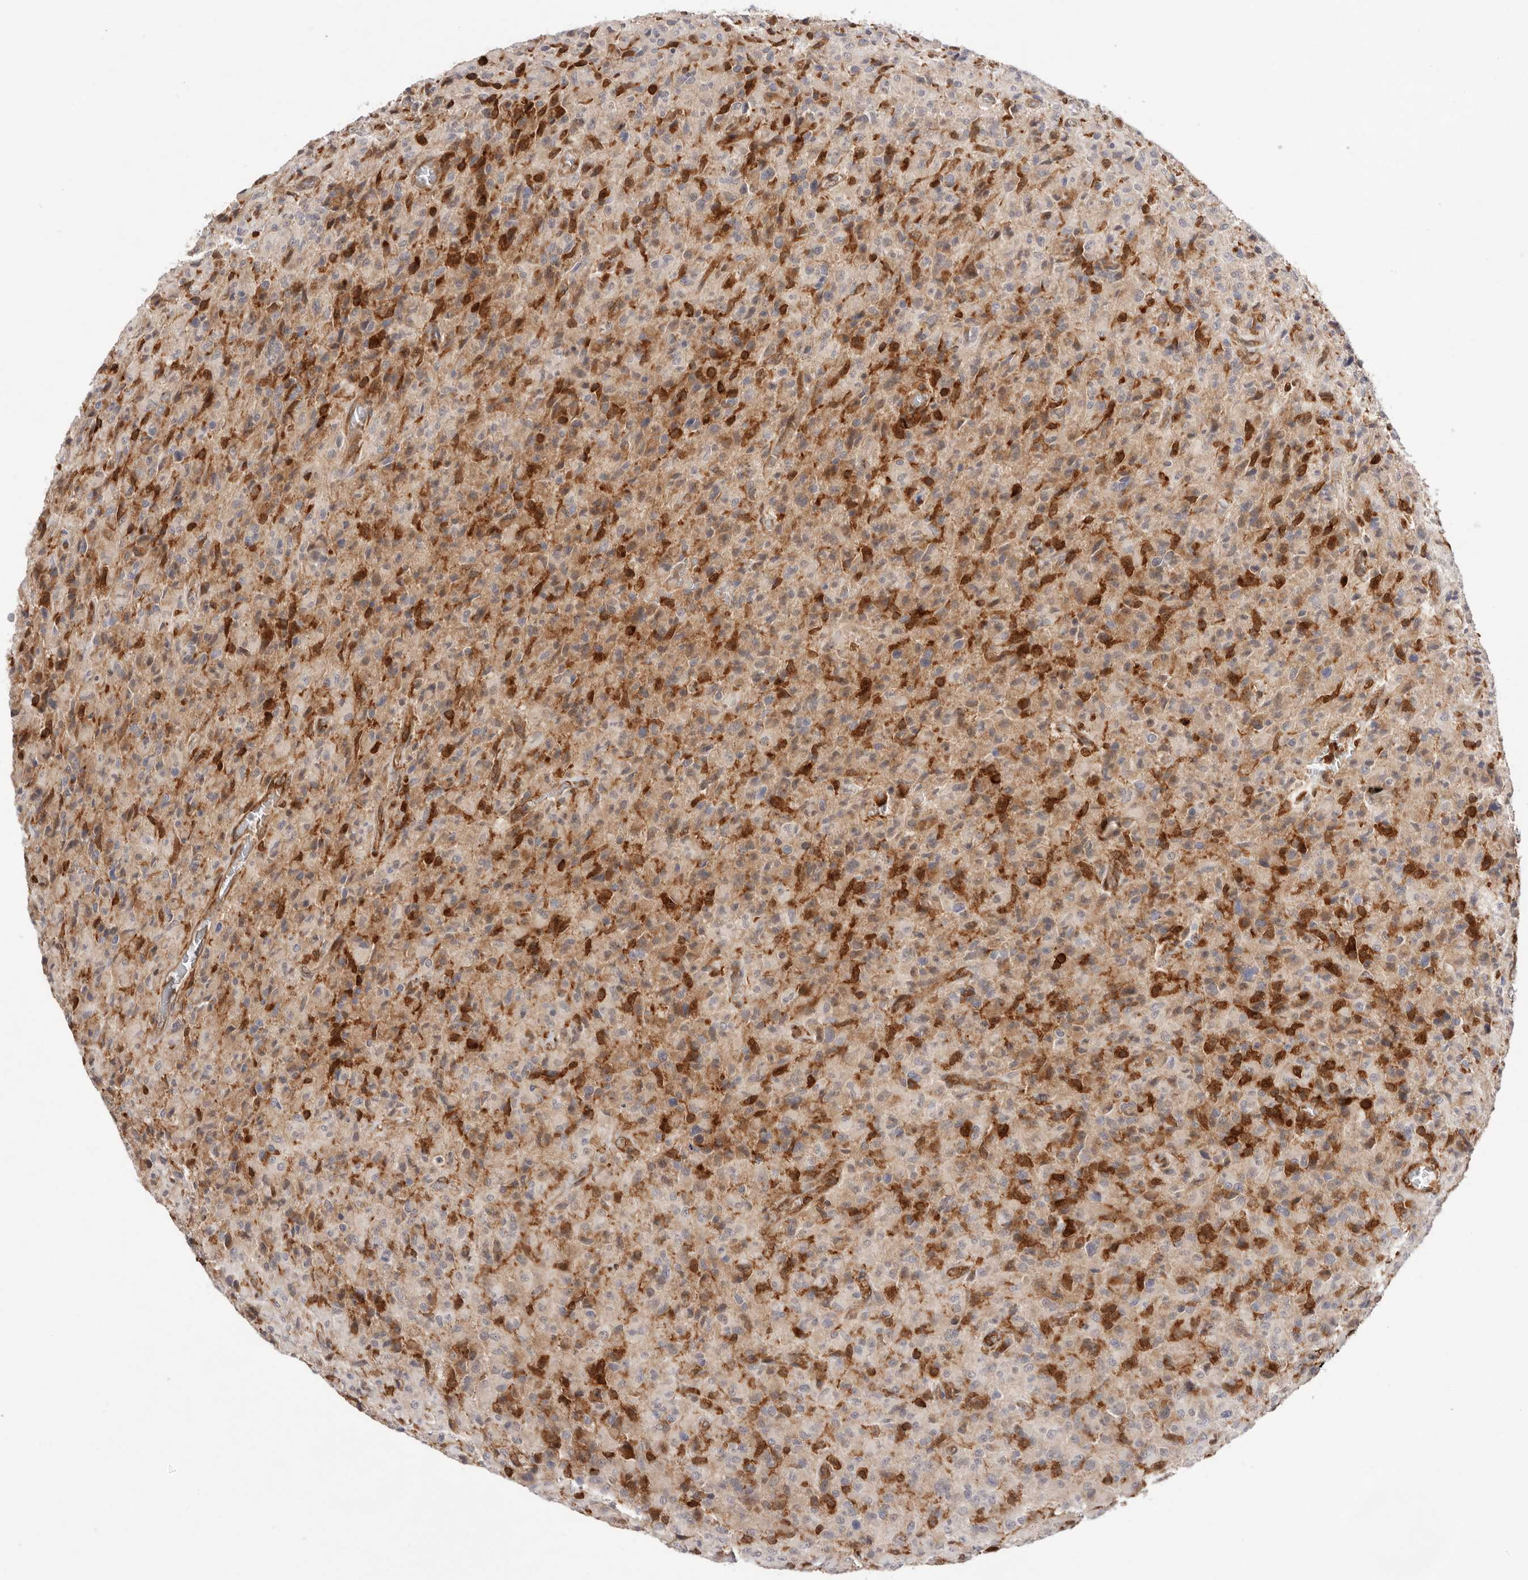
{"staining": {"intensity": "weak", "quantity": "<25%", "location": "cytoplasmic/membranous"}, "tissue": "glioma", "cell_type": "Tumor cells", "image_type": "cancer", "snomed": [{"axis": "morphology", "description": "Glioma, malignant, High grade"}, {"axis": "topography", "description": "Brain"}], "caption": "DAB immunohistochemical staining of malignant high-grade glioma demonstrates no significant staining in tumor cells. (Immunohistochemistry (ihc), brightfield microscopy, high magnification).", "gene": "RNF213", "patient": {"sex": "female", "age": 57}}